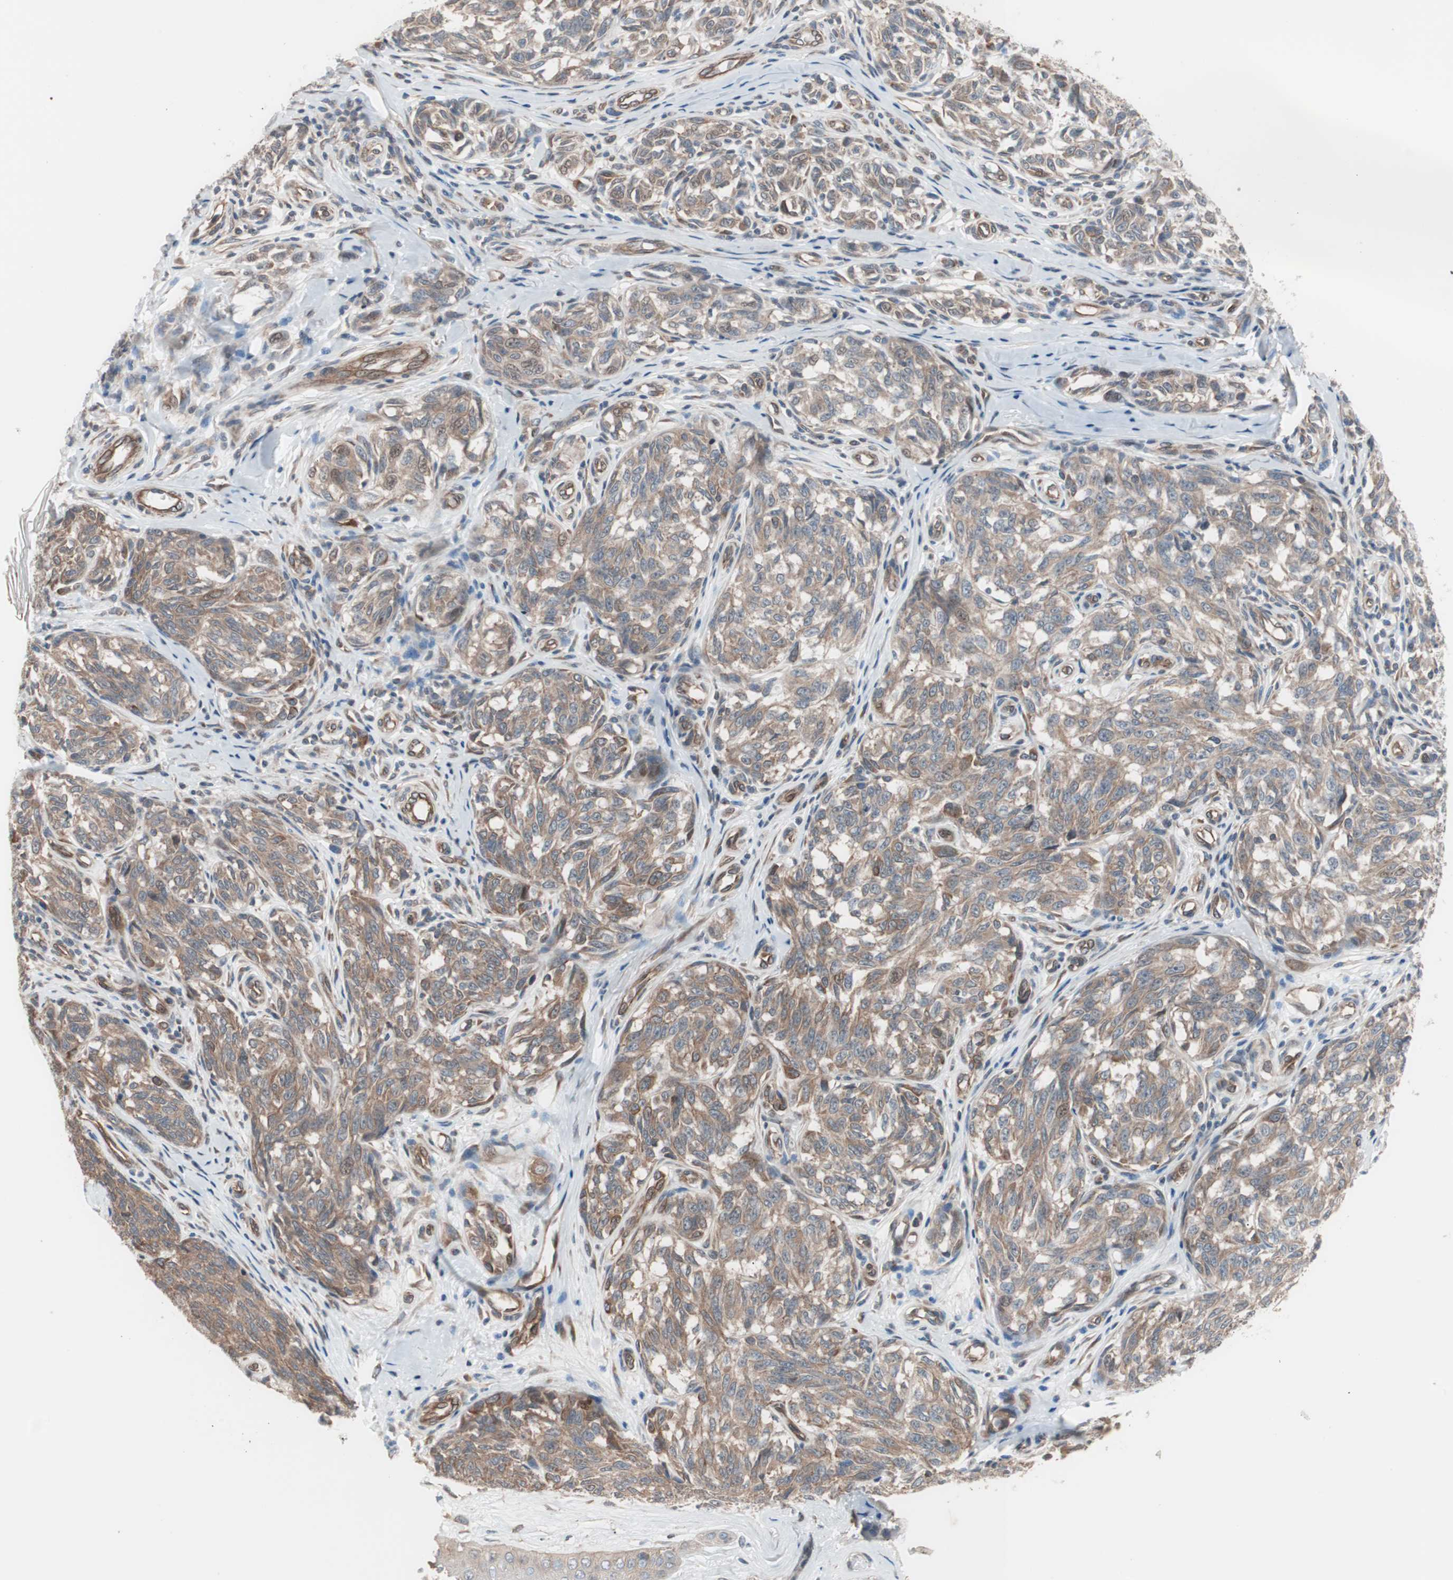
{"staining": {"intensity": "moderate", "quantity": ">75%", "location": "cytoplasmic/membranous"}, "tissue": "melanoma", "cell_type": "Tumor cells", "image_type": "cancer", "snomed": [{"axis": "morphology", "description": "Malignant melanoma, NOS"}, {"axis": "topography", "description": "Skin"}], "caption": "The photomicrograph displays a brown stain indicating the presence of a protein in the cytoplasmic/membranous of tumor cells in melanoma.", "gene": "SMG1", "patient": {"sex": "female", "age": 64}}